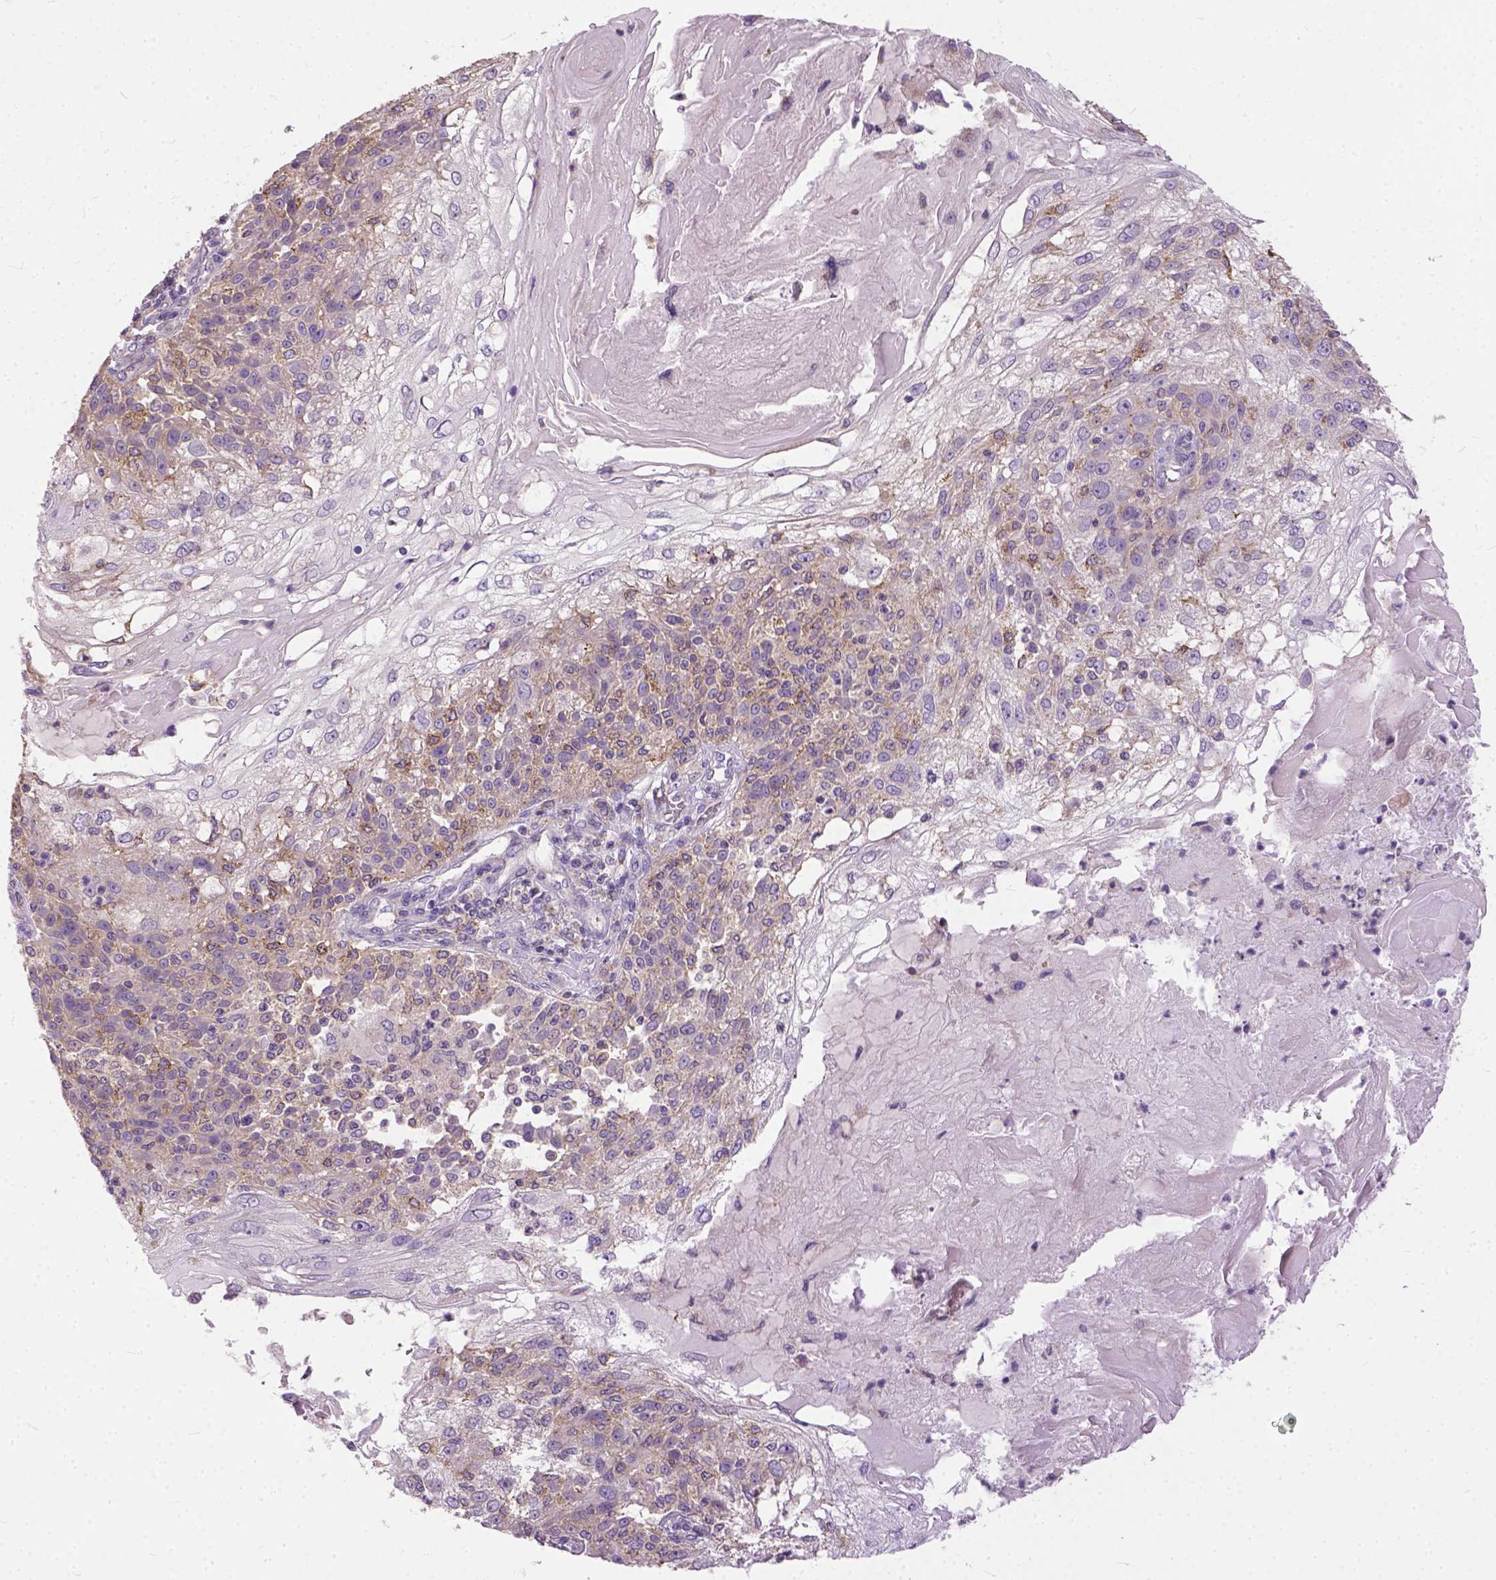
{"staining": {"intensity": "weak", "quantity": "25%-75%", "location": "cytoplasmic/membranous"}, "tissue": "skin cancer", "cell_type": "Tumor cells", "image_type": "cancer", "snomed": [{"axis": "morphology", "description": "Normal tissue, NOS"}, {"axis": "morphology", "description": "Squamous cell carcinoma, NOS"}, {"axis": "topography", "description": "Skin"}], "caption": "Immunohistochemistry (IHC) photomicrograph of neoplastic tissue: skin cancer (squamous cell carcinoma) stained using immunohistochemistry shows low levels of weak protein expression localized specifically in the cytoplasmic/membranous of tumor cells, appearing as a cytoplasmic/membranous brown color.", "gene": "BANF2", "patient": {"sex": "female", "age": 83}}